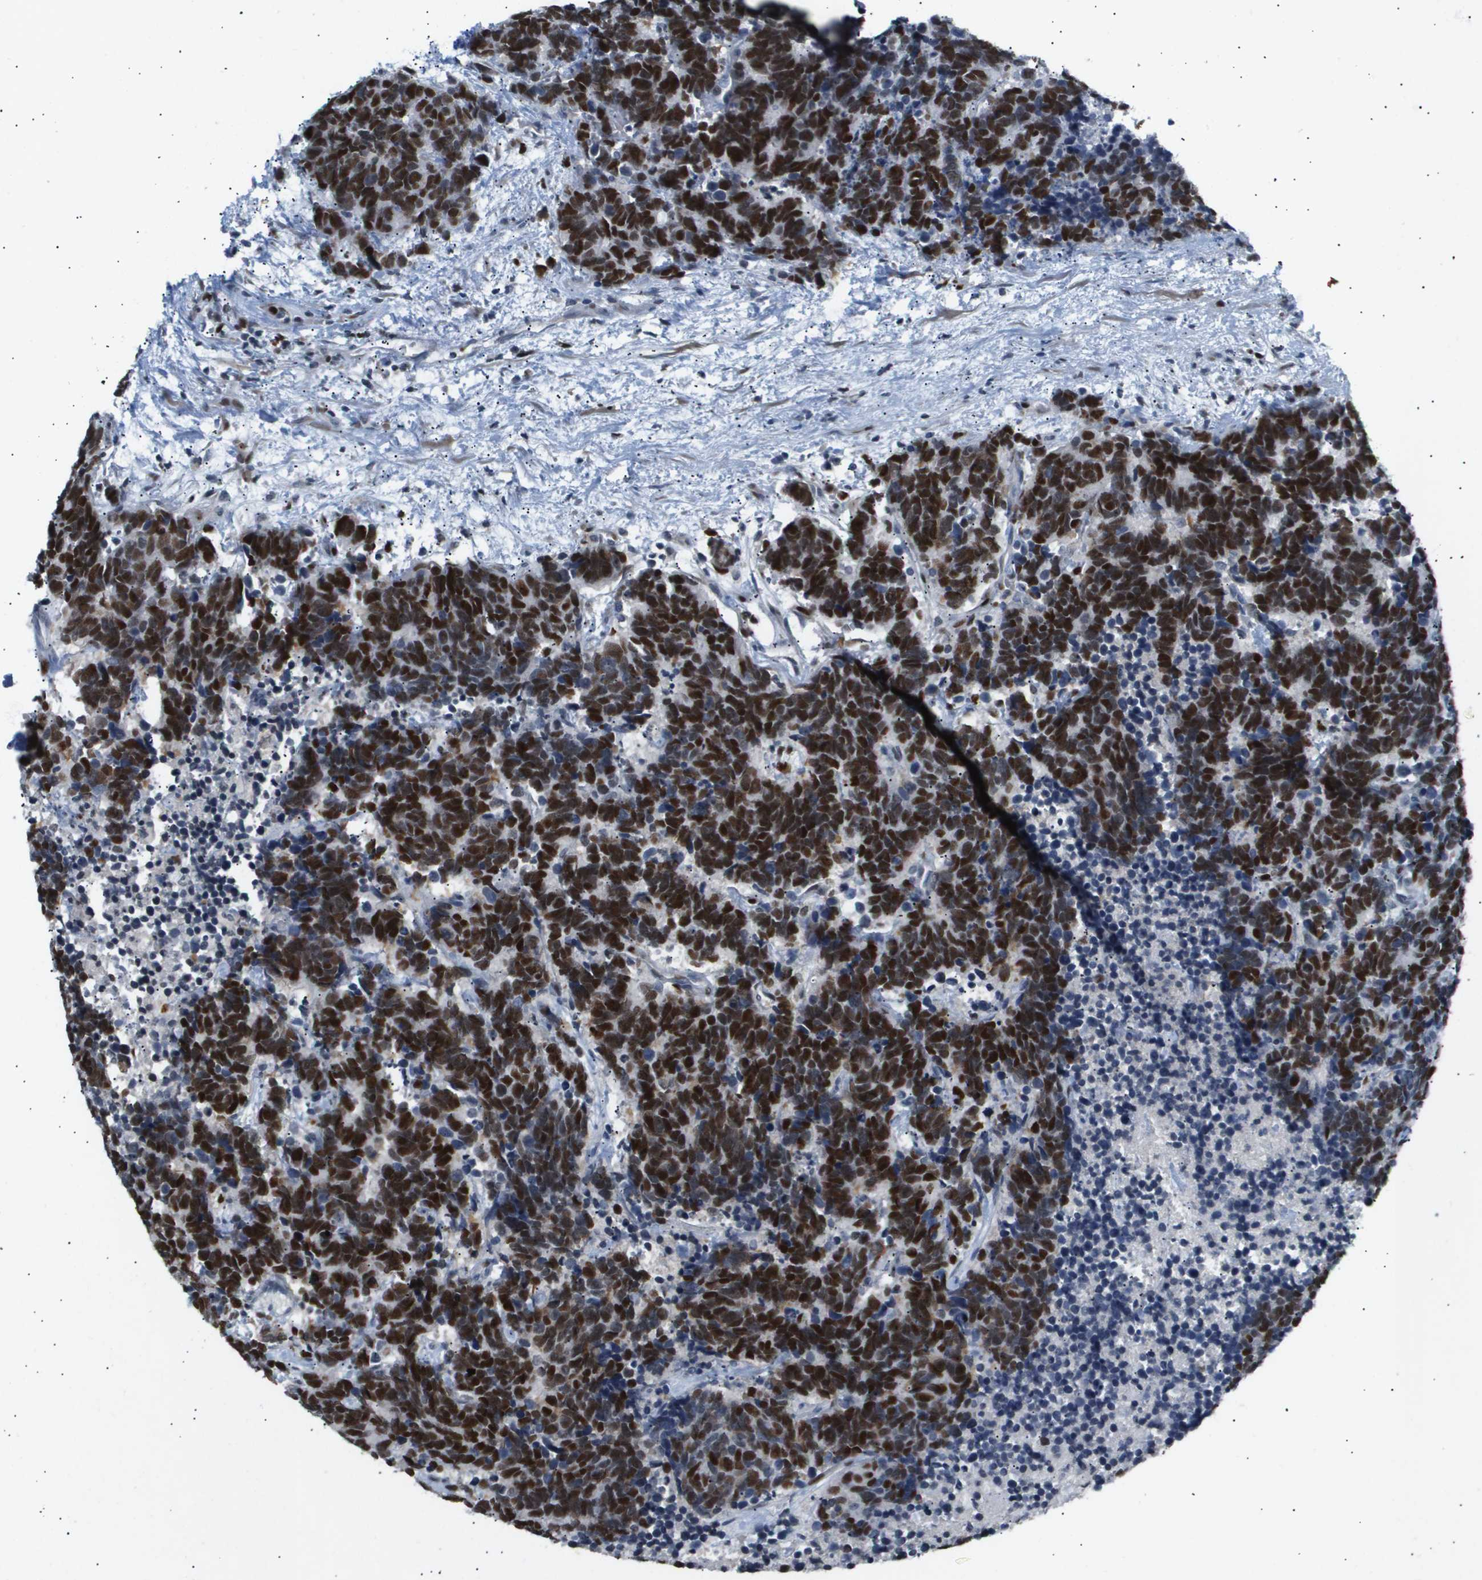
{"staining": {"intensity": "strong", "quantity": ">75%", "location": "nuclear"}, "tissue": "carcinoid", "cell_type": "Tumor cells", "image_type": "cancer", "snomed": [{"axis": "morphology", "description": "Carcinoma, NOS"}, {"axis": "morphology", "description": "Carcinoid, malignant, NOS"}, {"axis": "topography", "description": "Urinary bladder"}], "caption": "Protein analysis of carcinoid tissue reveals strong nuclear staining in approximately >75% of tumor cells.", "gene": "ANAPC2", "patient": {"sex": "male", "age": 57}}